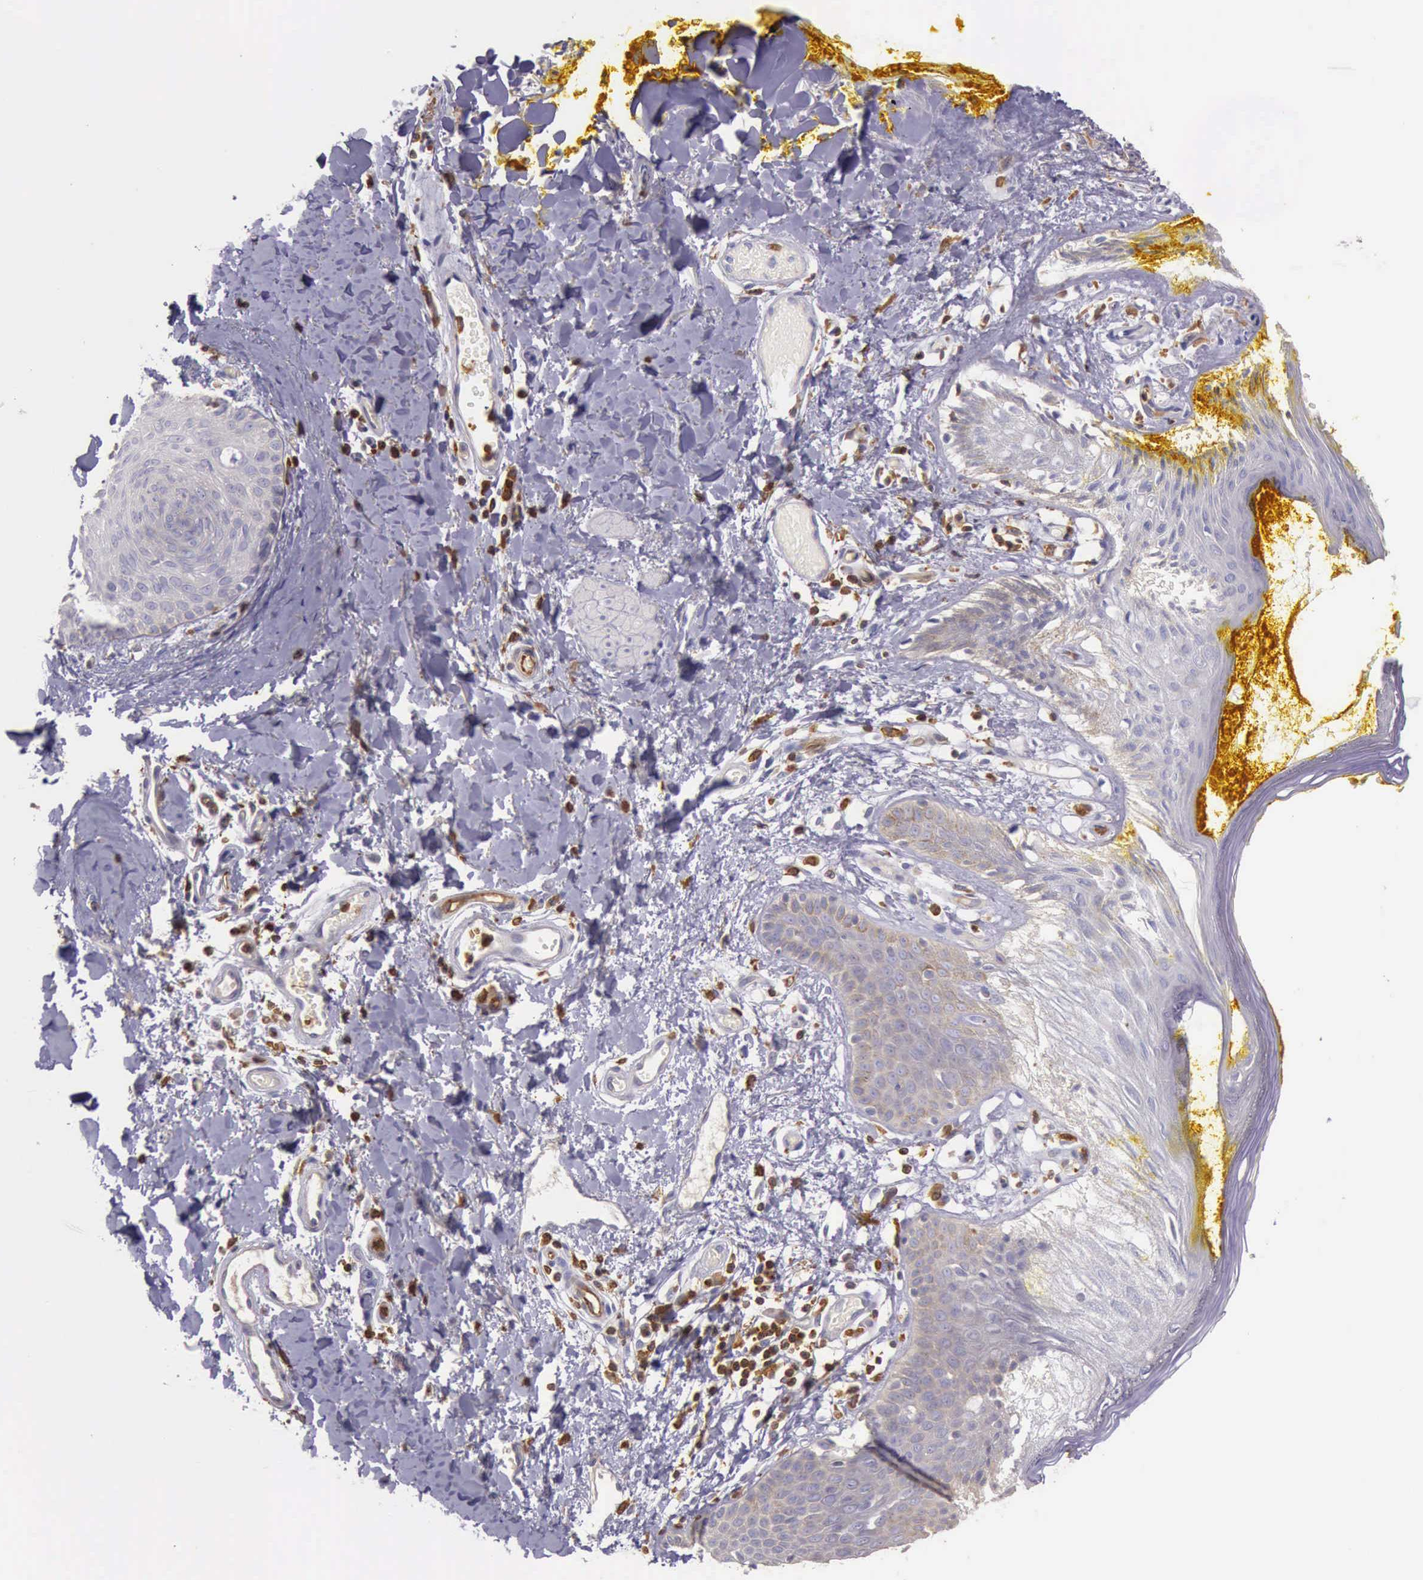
{"staining": {"intensity": "weak", "quantity": "<25%", "location": "cytoplasmic/membranous"}, "tissue": "skin", "cell_type": "Epidermal cells", "image_type": "normal", "snomed": [{"axis": "morphology", "description": "Normal tissue, NOS"}, {"axis": "topography", "description": "Skin"}, {"axis": "topography", "description": "Anal"}], "caption": "Immunohistochemistry (IHC) image of normal human skin stained for a protein (brown), which exhibits no staining in epidermal cells. The staining was performed using DAB to visualize the protein expression in brown, while the nuclei were stained in blue with hematoxylin (Magnification: 20x).", "gene": "ARHGAP4", "patient": {"sex": "male", "age": 61}}